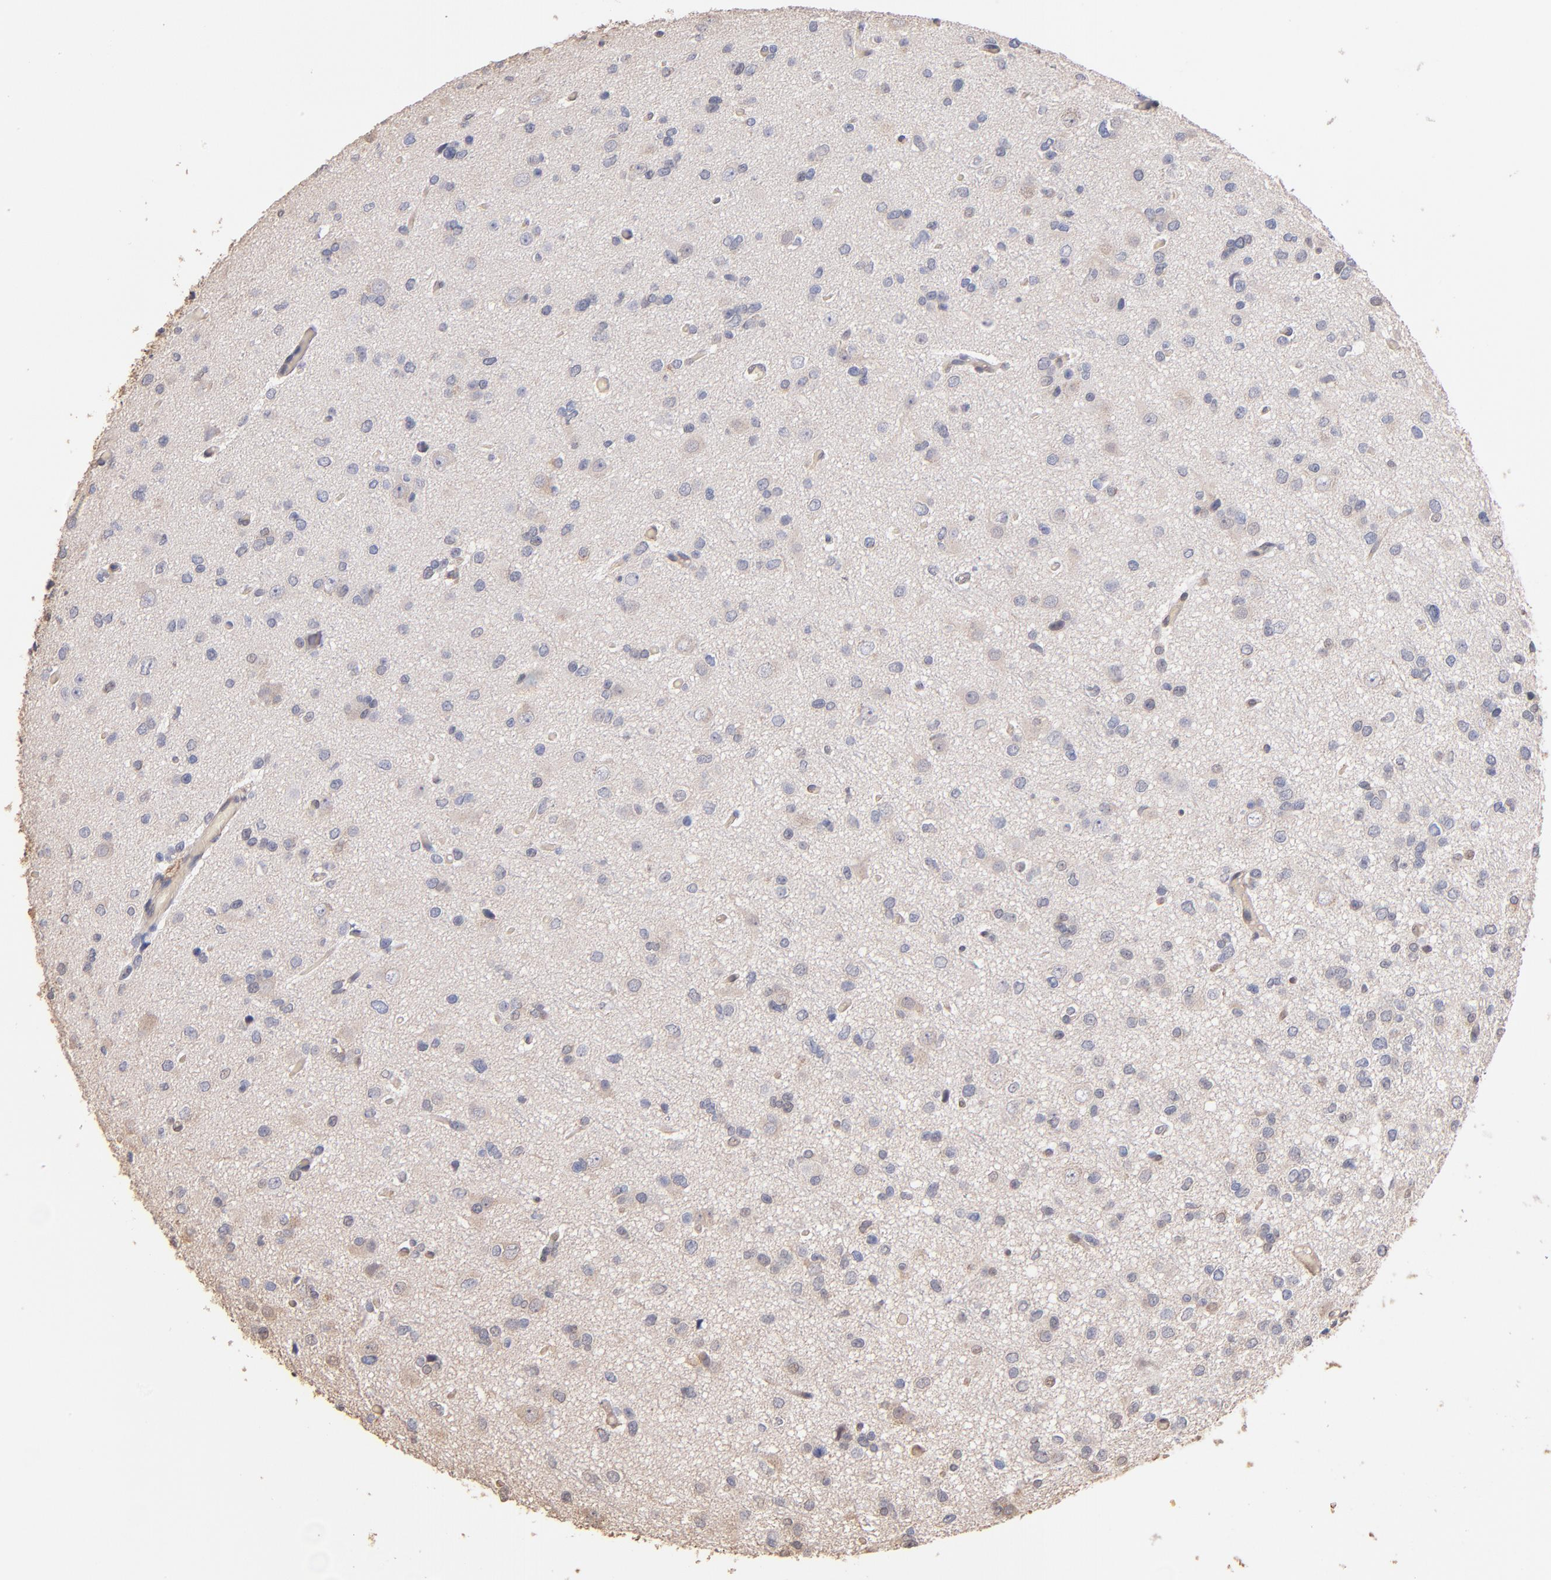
{"staining": {"intensity": "weak", "quantity": "<25%", "location": "cytoplasmic/membranous"}, "tissue": "glioma", "cell_type": "Tumor cells", "image_type": "cancer", "snomed": [{"axis": "morphology", "description": "Glioma, malignant, Low grade"}, {"axis": "topography", "description": "Brain"}], "caption": "Image shows no protein positivity in tumor cells of malignant low-grade glioma tissue.", "gene": "RO60", "patient": {"sex": "male", "age": 42}}